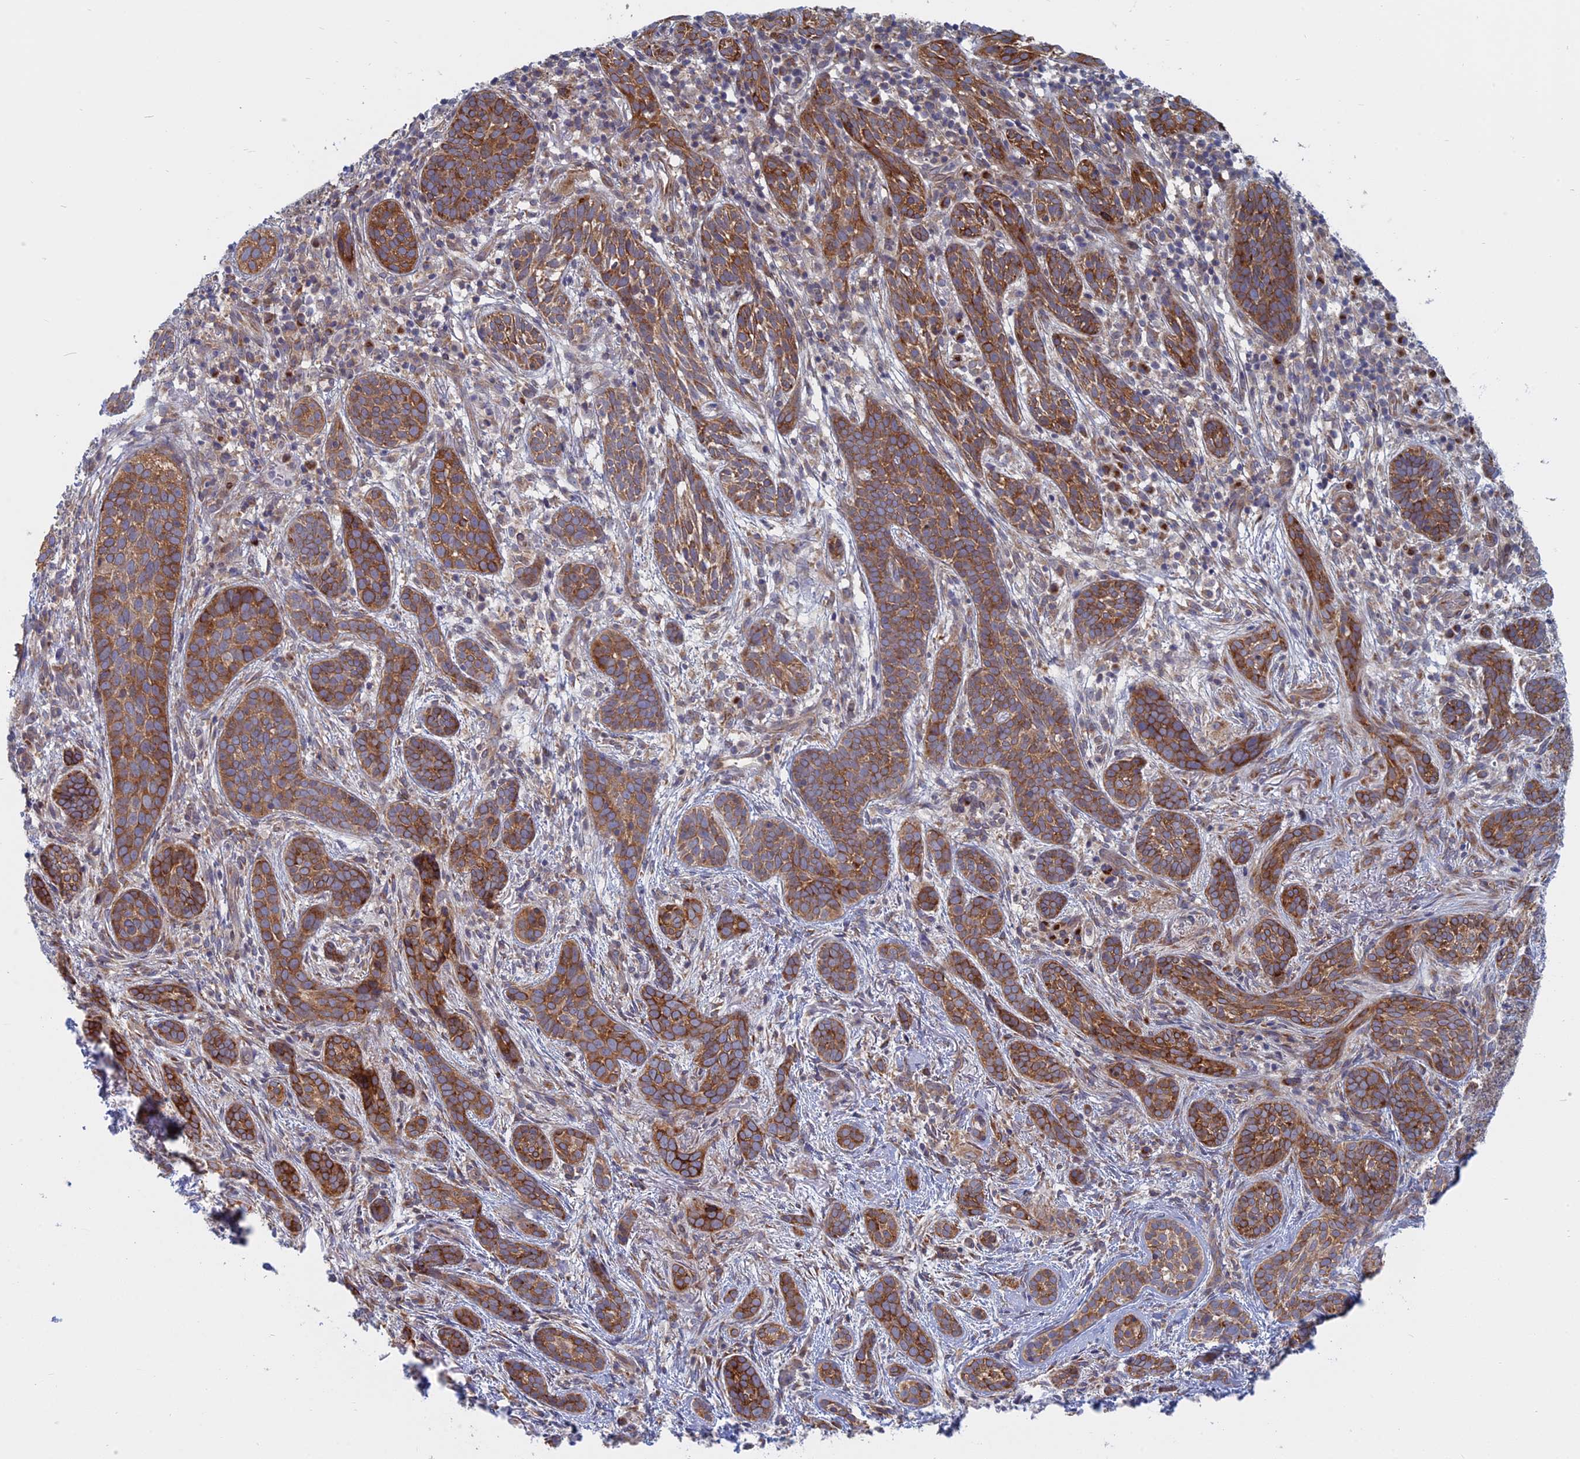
{"staining": {"intensity": "strong", "quantity": ">75%", "location": "cytoplasmic/membranous"}, "tissue": "skin cancer", "cell_type": "Tumor cells", "image_type": "cancer", "snomed": [{"axis": "morphology", "description": "Basal cell carcinoma"}, {"axis": "topography", "description": "Skin"}], "caption": "Protein expression by immunohistochemistry (IHC) displays strong cytoplasmic/membranous staining in approximately >75% of tumor cells in skin cancer.", "gene": "TBC1D30", "patient": {"sex": "male", "age": 71}}